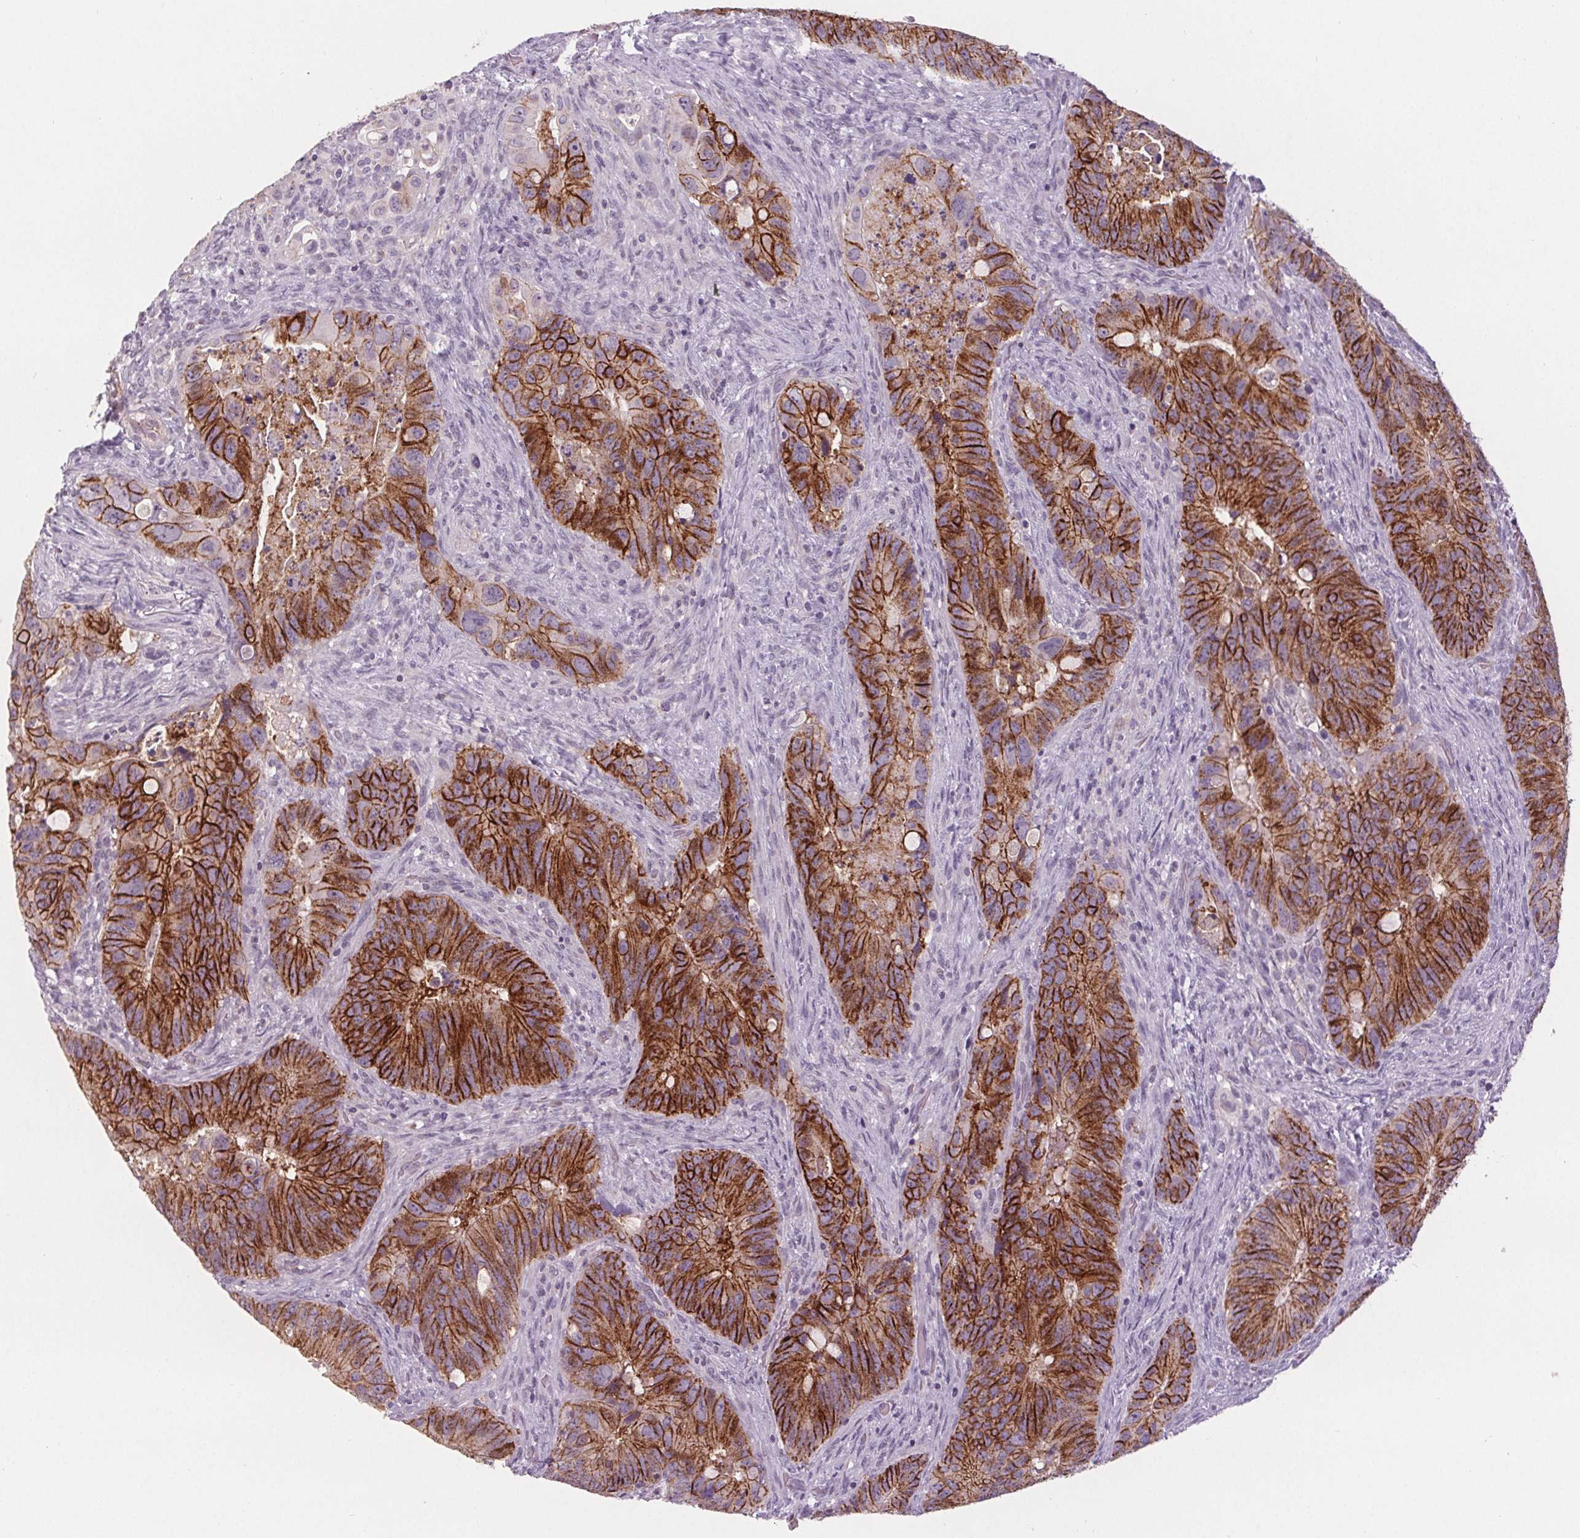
{"staining": {"intensity": "strong", "quantity": ">75%", "location": "cytoplasmic/membranous"}, "tissue": "colorectal cancer", "cell_type": "Tumor cells", "image_type": "cancer", "snomed": [{"axis": "morphology", "description": "Adenocarcinoma, NOS"}, {"axis": "topography", "description": "Rectum"}], "caption": "DAB immunohistochemical staining of colorectal cancer (adenocarcinoma) exhibits strong cytoplasmic/membranous protein positivity in about >75% of tumor cells.", "gene": "ATP1A1", "patient": {"sex": "male", "age": 78}}